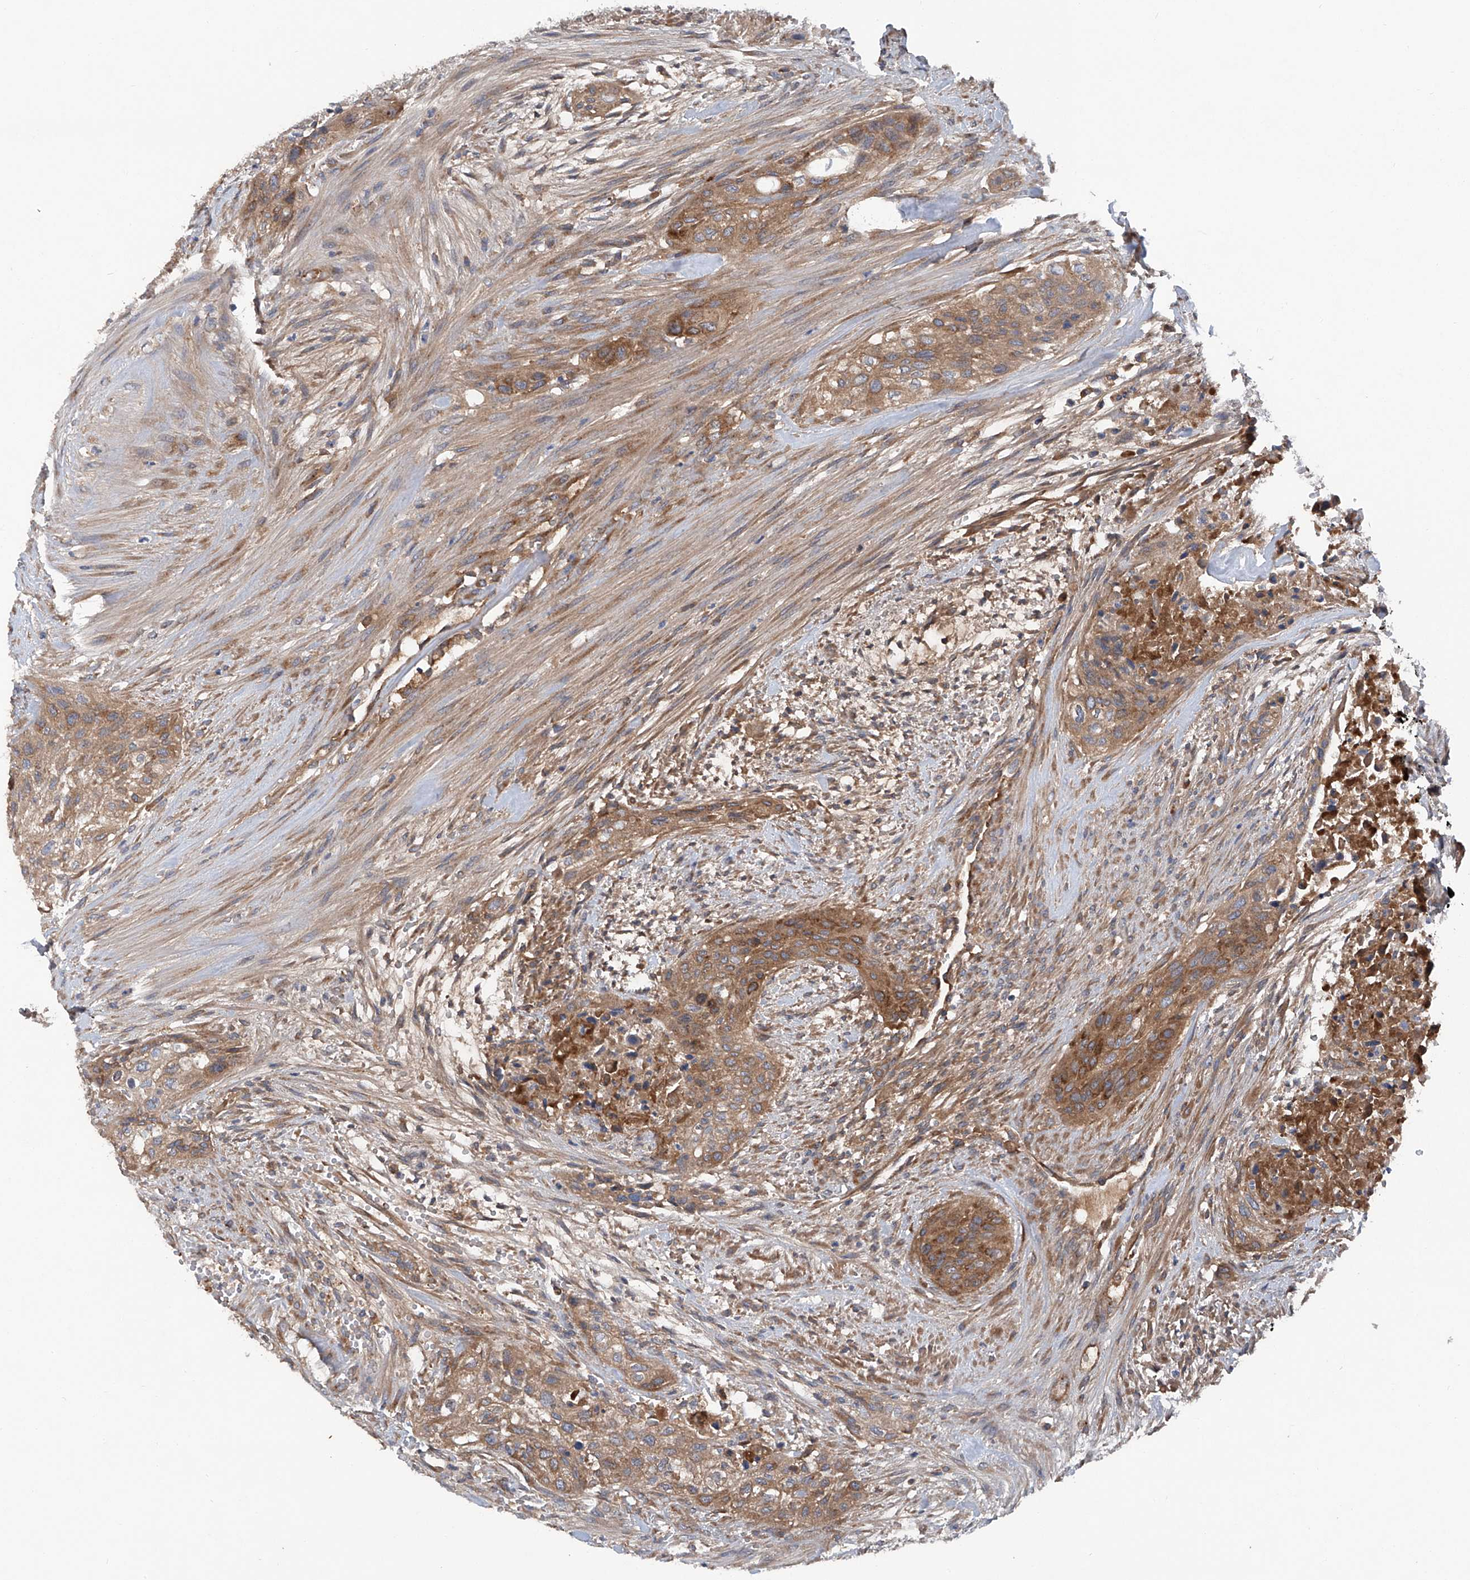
{"staining": {"intensity": "moderate", "quantity": ">75%", "location": "cytoplasmic/membranous"}, "tissue": "urothelial cancer", "cell_type": "Tumor cells", "image_type": "cancer", "snomed": [{"axis": "morphology", "description": "Urothelial carcinoma, High grade"}, {"axis": "topography", "description": "Urinary bladder"}], "caption": "Immunohistochemical staining of human urothelial cancer exhibits medium levels of moderate cytoplasmic/membranous protein expression in approximately >75% of tumor cells. (Brightfield microscopy of DAB IHC at high magnification).", "gene": "ASCC3", "patient": {"sex": "male", "age": 35}}